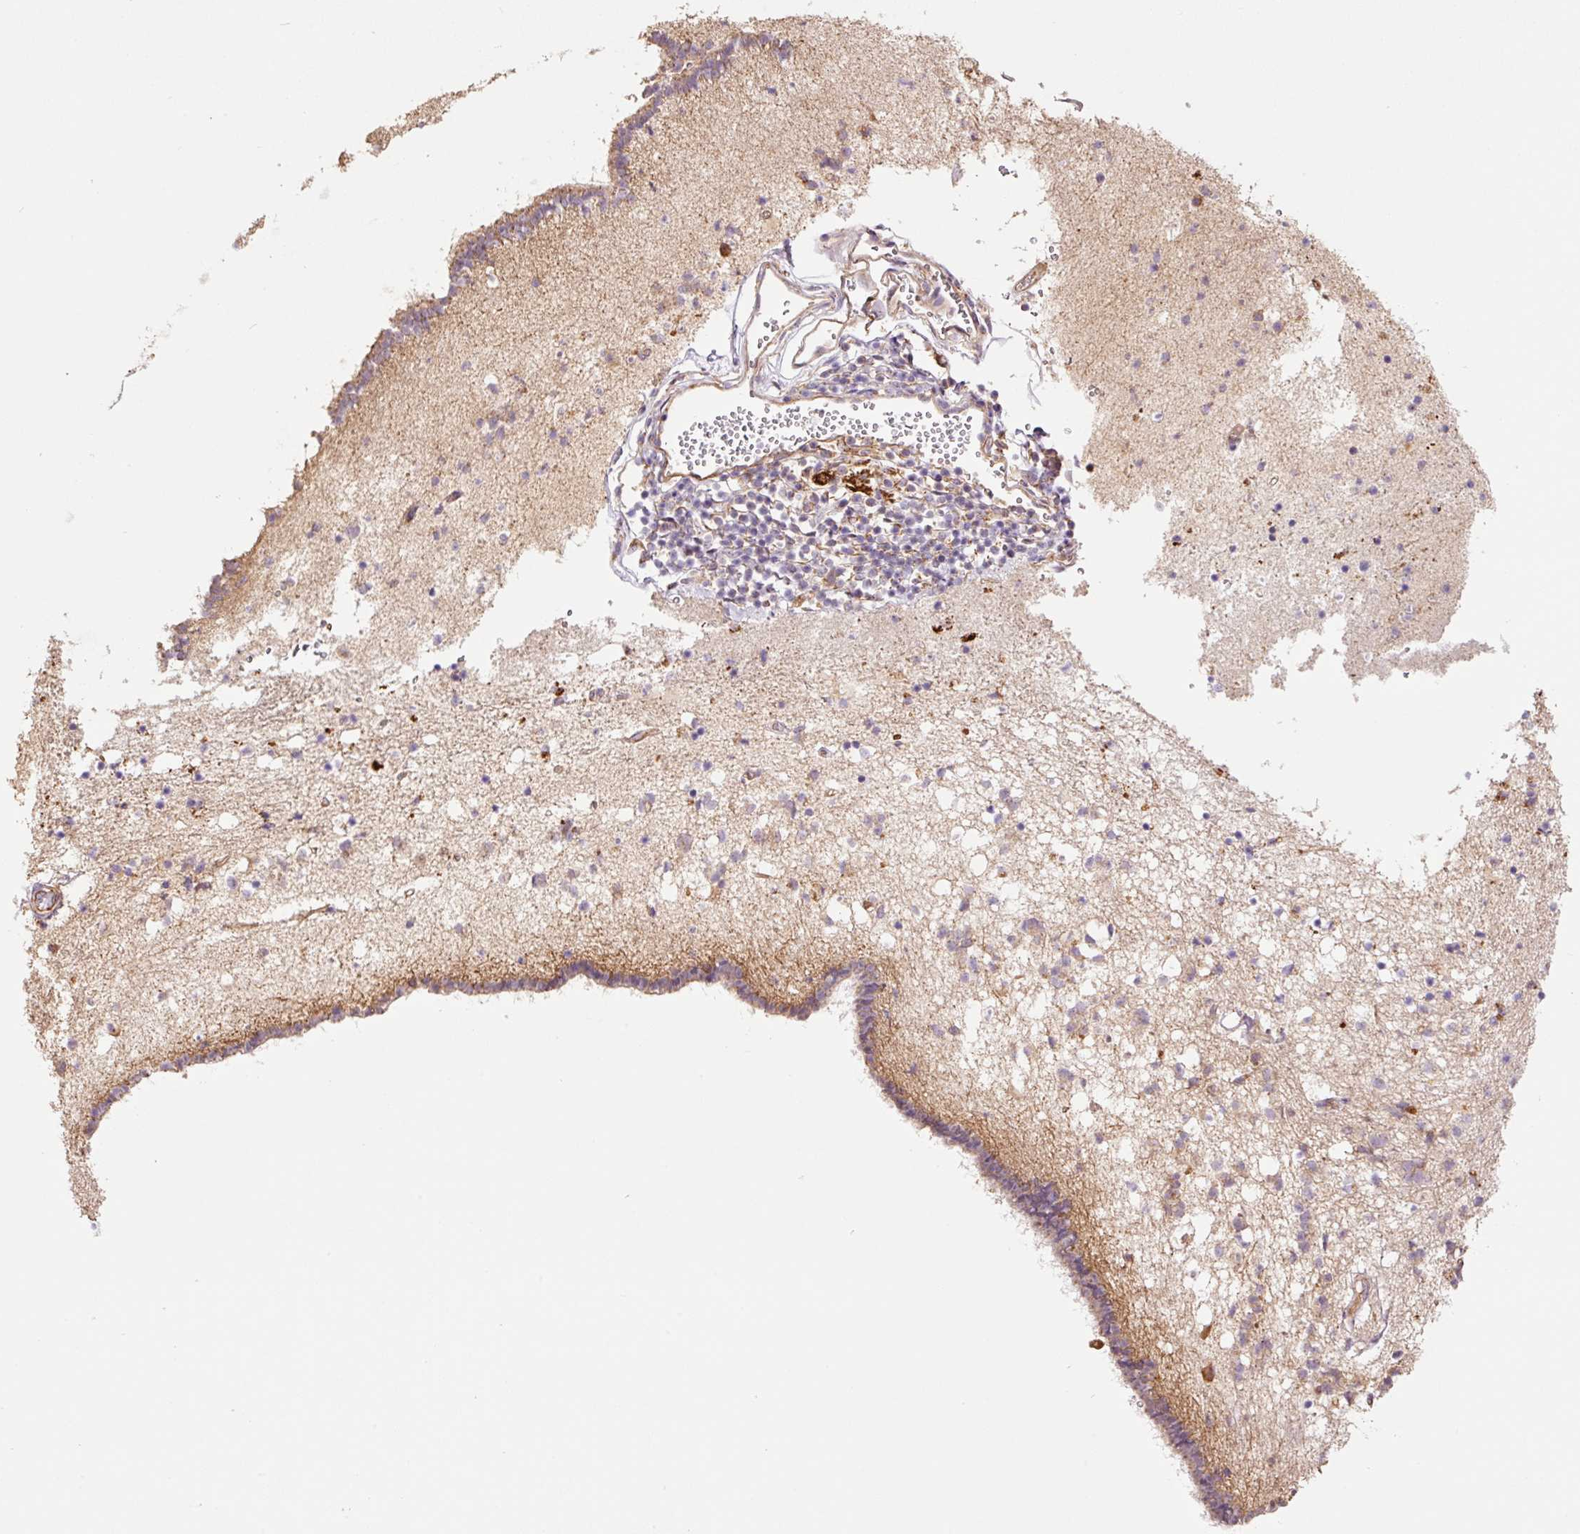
{"staining": {"intensity": "negative", "quantity": "none", "location": "none"}, "tissue": "caudate", "cell_type": "Glial cells", "image_type": "normal", "snomed": [{"axis": "morphology", "description": "Normal tissue, NOS"}, {"axis": "topography", "description": "Lateral ventricle wall"}], "caption": "The histopathology image displays no staining of glial cells in benign caudate.", "gene": "PCK2", "patient": {"sex": "male", "age": 58}}